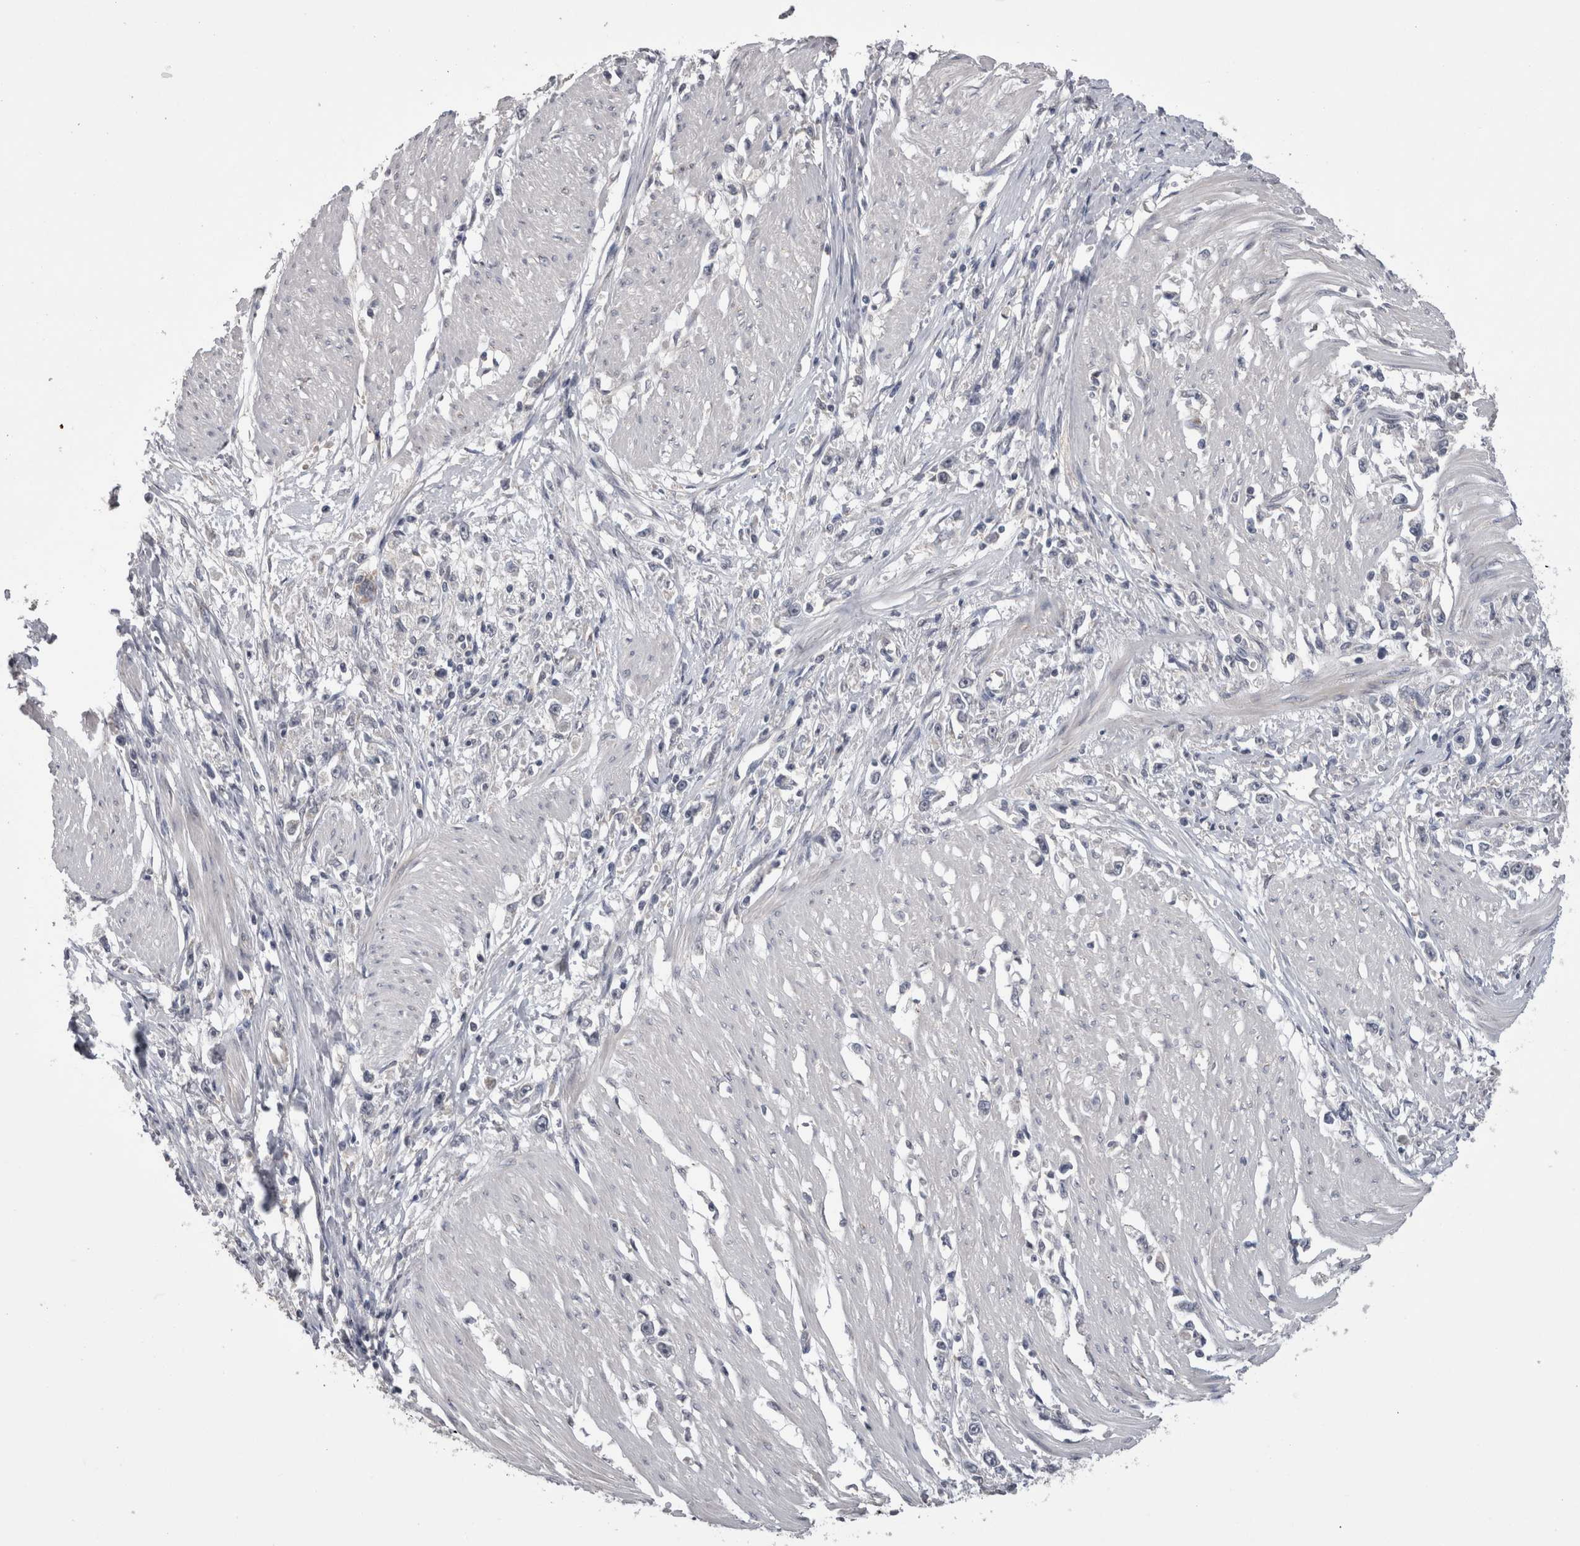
{"staining": {"intensity": "negative", "quantity": "none", "location": "none"}, "tissue": "stomach cancer", "cell_type": "Tumor cells", "image_type": "cancer", "snomed": [{"axis": "morphology", "description": "Adenocarcinoma, NOS"}, {"axis": "topography", "description": "Stomach"}], "caption": "Stomach cancer was stained to show a protein in brown. There is no significant staining in tumor cells. Brightfield microscopy of IHC stained with DAB (3,3'-diaminobenzidine) (brown) and hematoxylin (blue), captured at high magnification.", "gene": "DCTN6", "patient": {"sex": "female", "age": 59}}